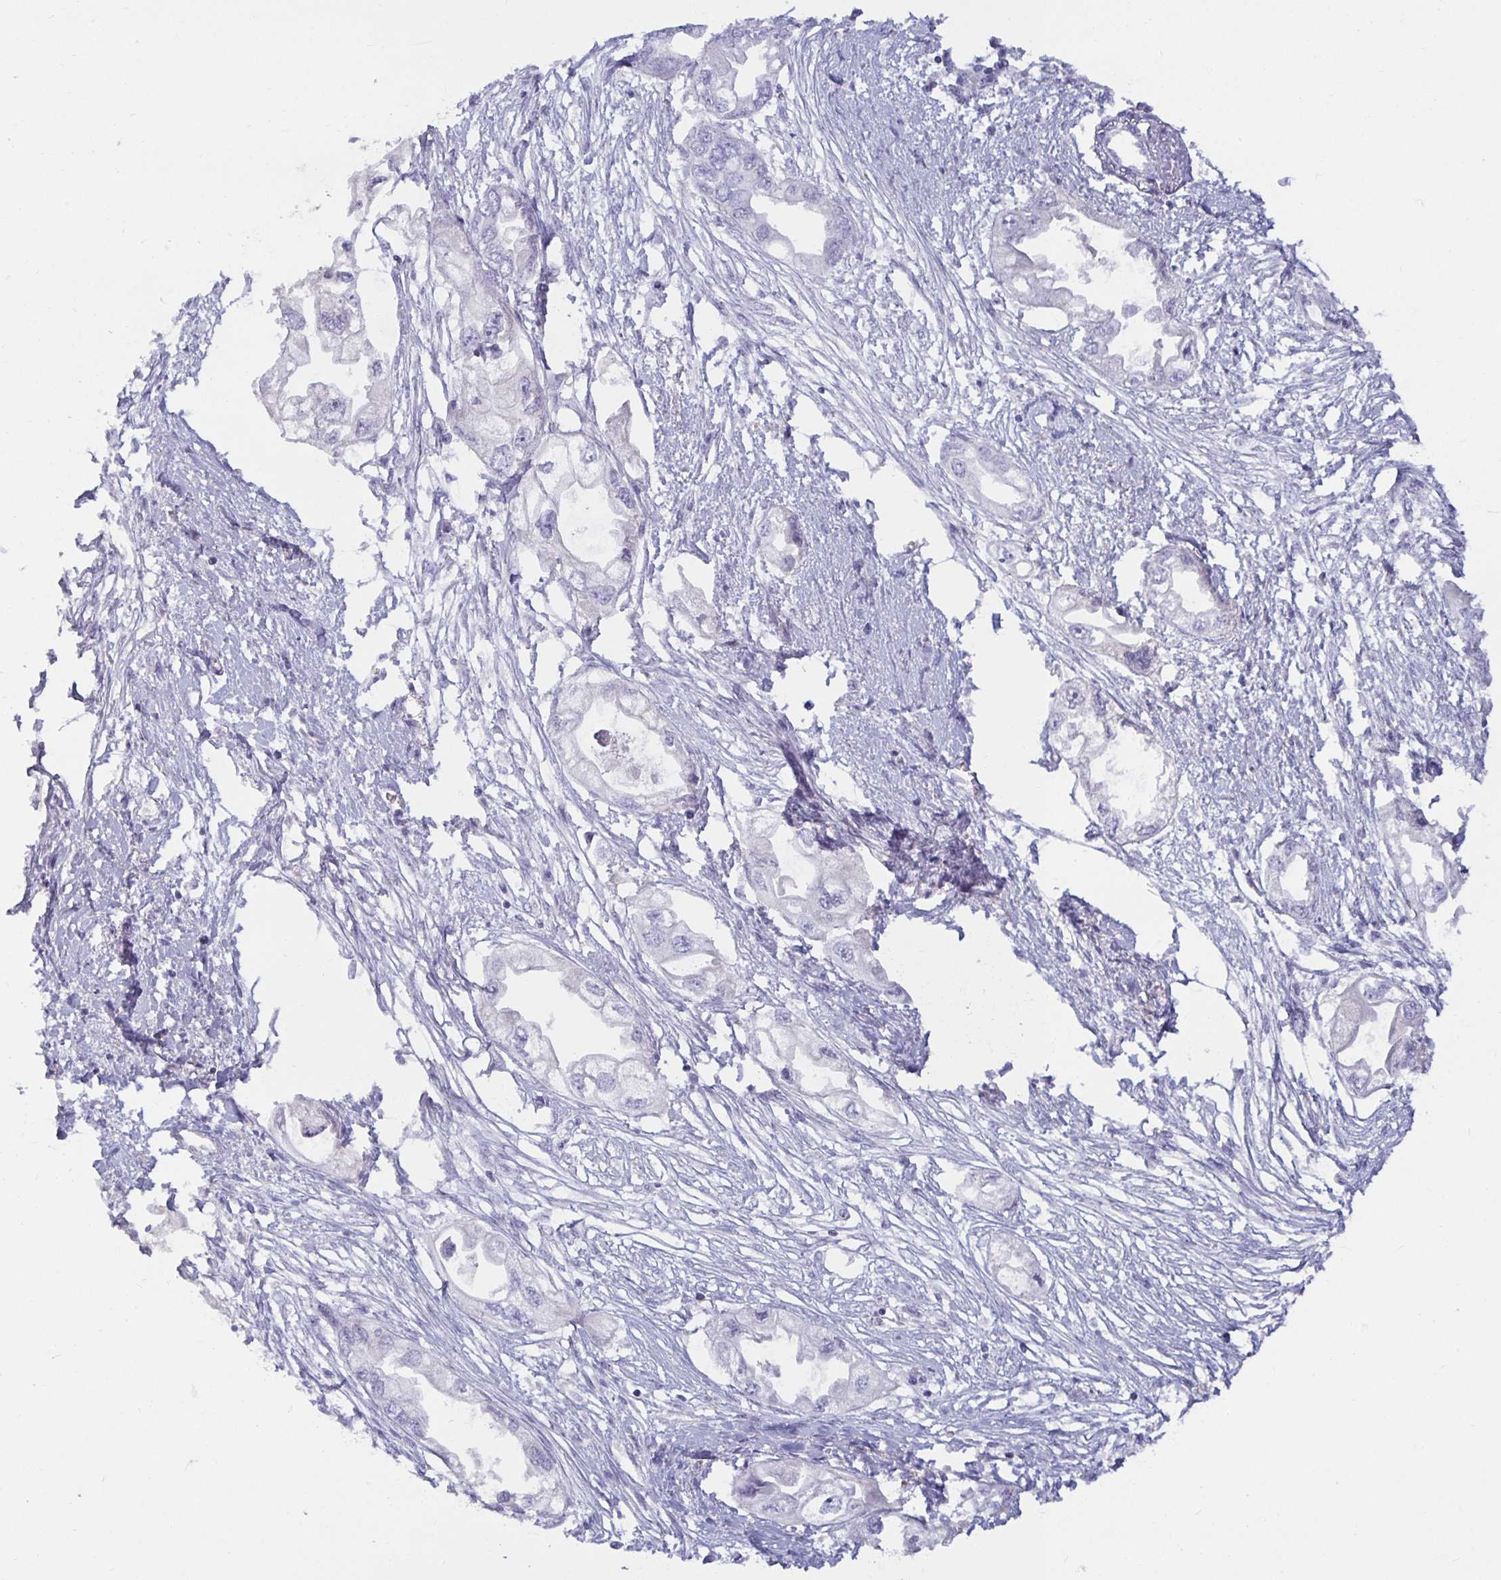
{"staining": {"intensity": "negative", "quantity": "none", "location": "none"}, "tissue": "endometrial cancer", "cell_type": "Tumor cells", "image_type": "cancer", "snomed": [{"axis": "morphology", "description": "Adenocarcinoma, NOS"}, {"axis": "morphology", "description": "Adenocarcinoma, metastatic, NOS"}, {"axis": "topography", "description": "Adipose tissue"}, {"axis": "topography", "description": "Endometrium"}], "caption": "Endometrial cancer (adenocarcinoma) was stained to show a protein in brown. There is no significant staining in tumor cells.", "gene": "SPAG4", "patient": {"sex": "female", "age": 67}}